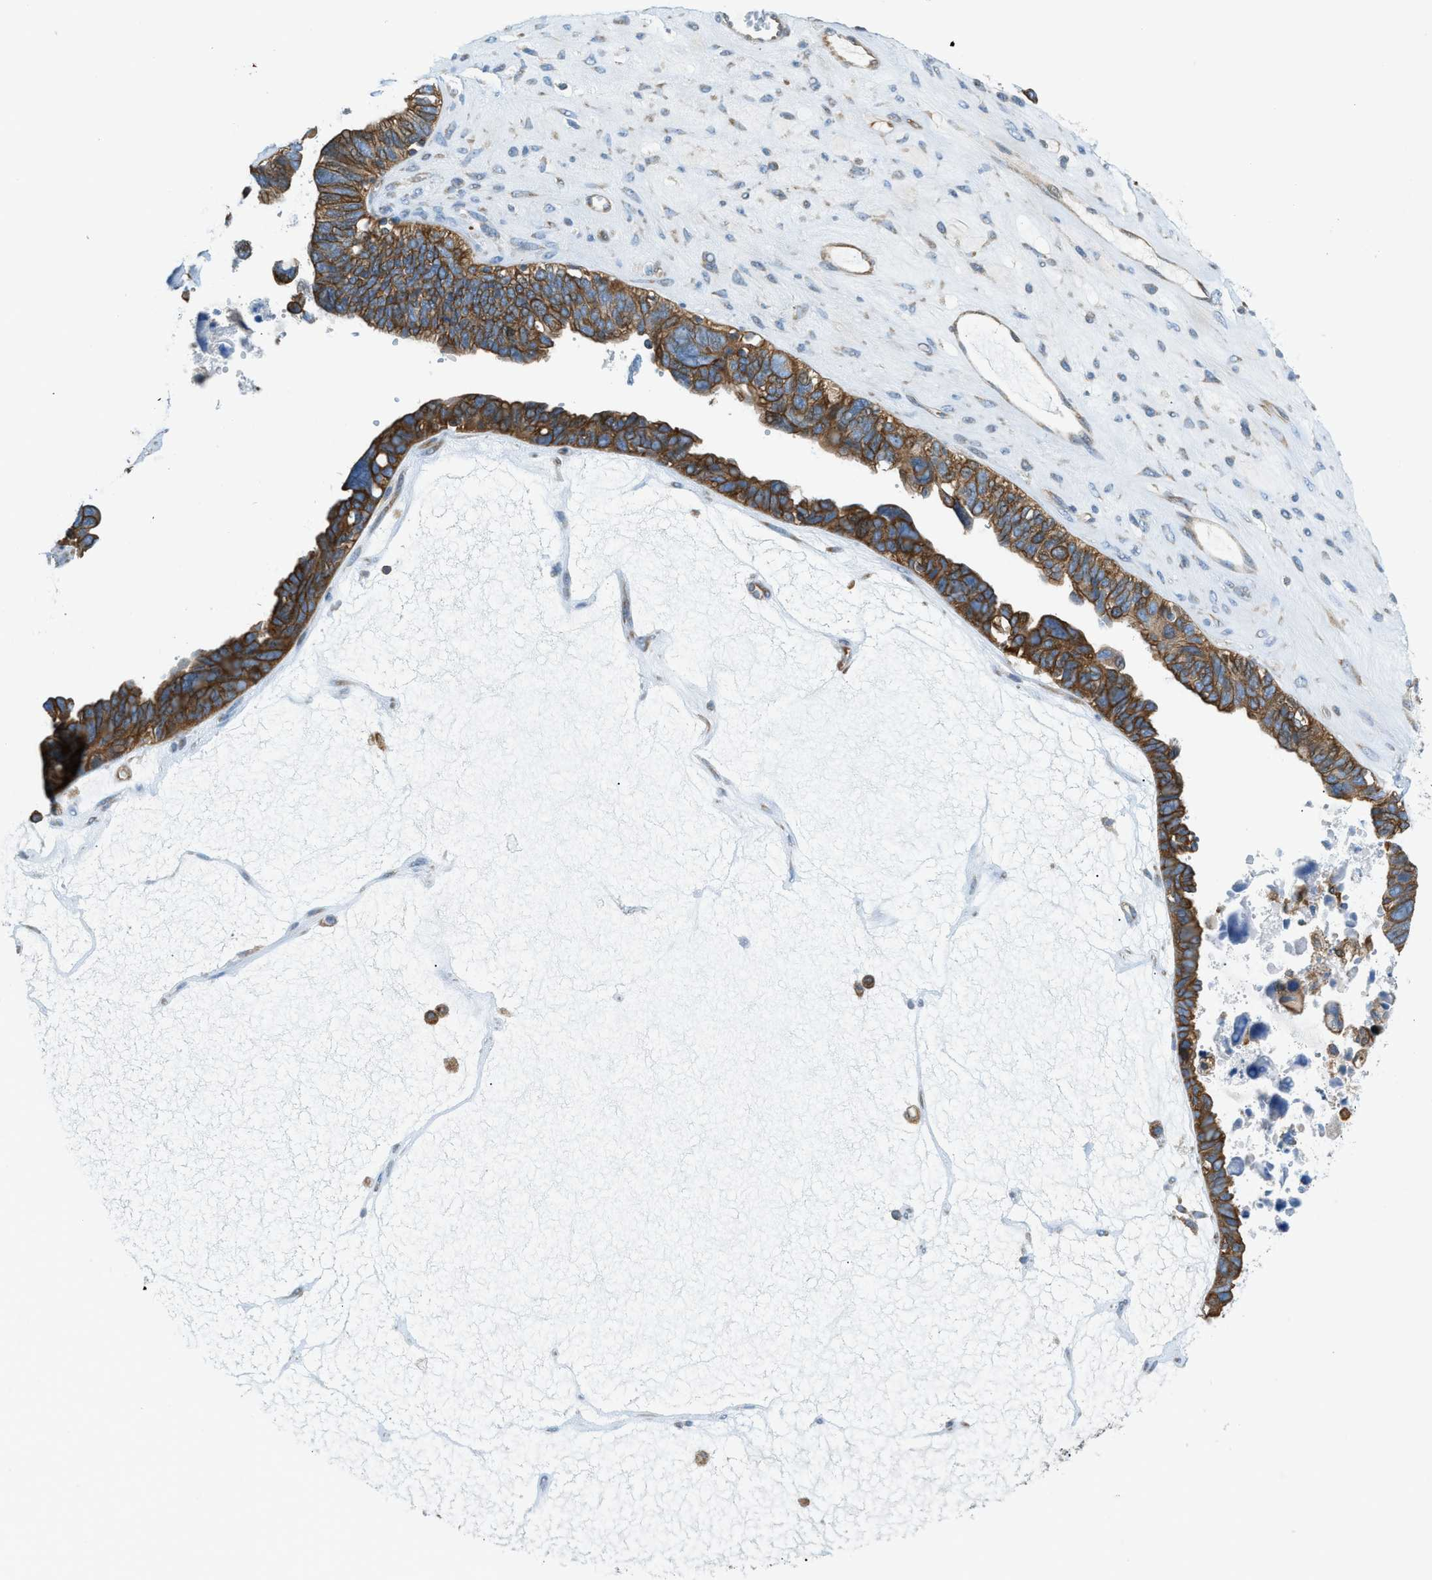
{"staining": {"intensity": "moderate", "quantity": ">75%", "location": "cytoplasmic/membranous"}, "tissue": "ovarian cancer", "cell_type": "Tumor cells", "image_type": "cancer", "snomed": [{"axis": "morphology", "description": "Cystadenocarcinoma, serous, NOS"}, {"axis": "topography", "description": "Ovary"}], "caption": "Ovarian cancer (serous cystadenocarcinoma) stained with a protein marker displays moderate staining in tumor cells.", "gene": "DMAC1", "patient": {"sex": "female", "age": 79}}